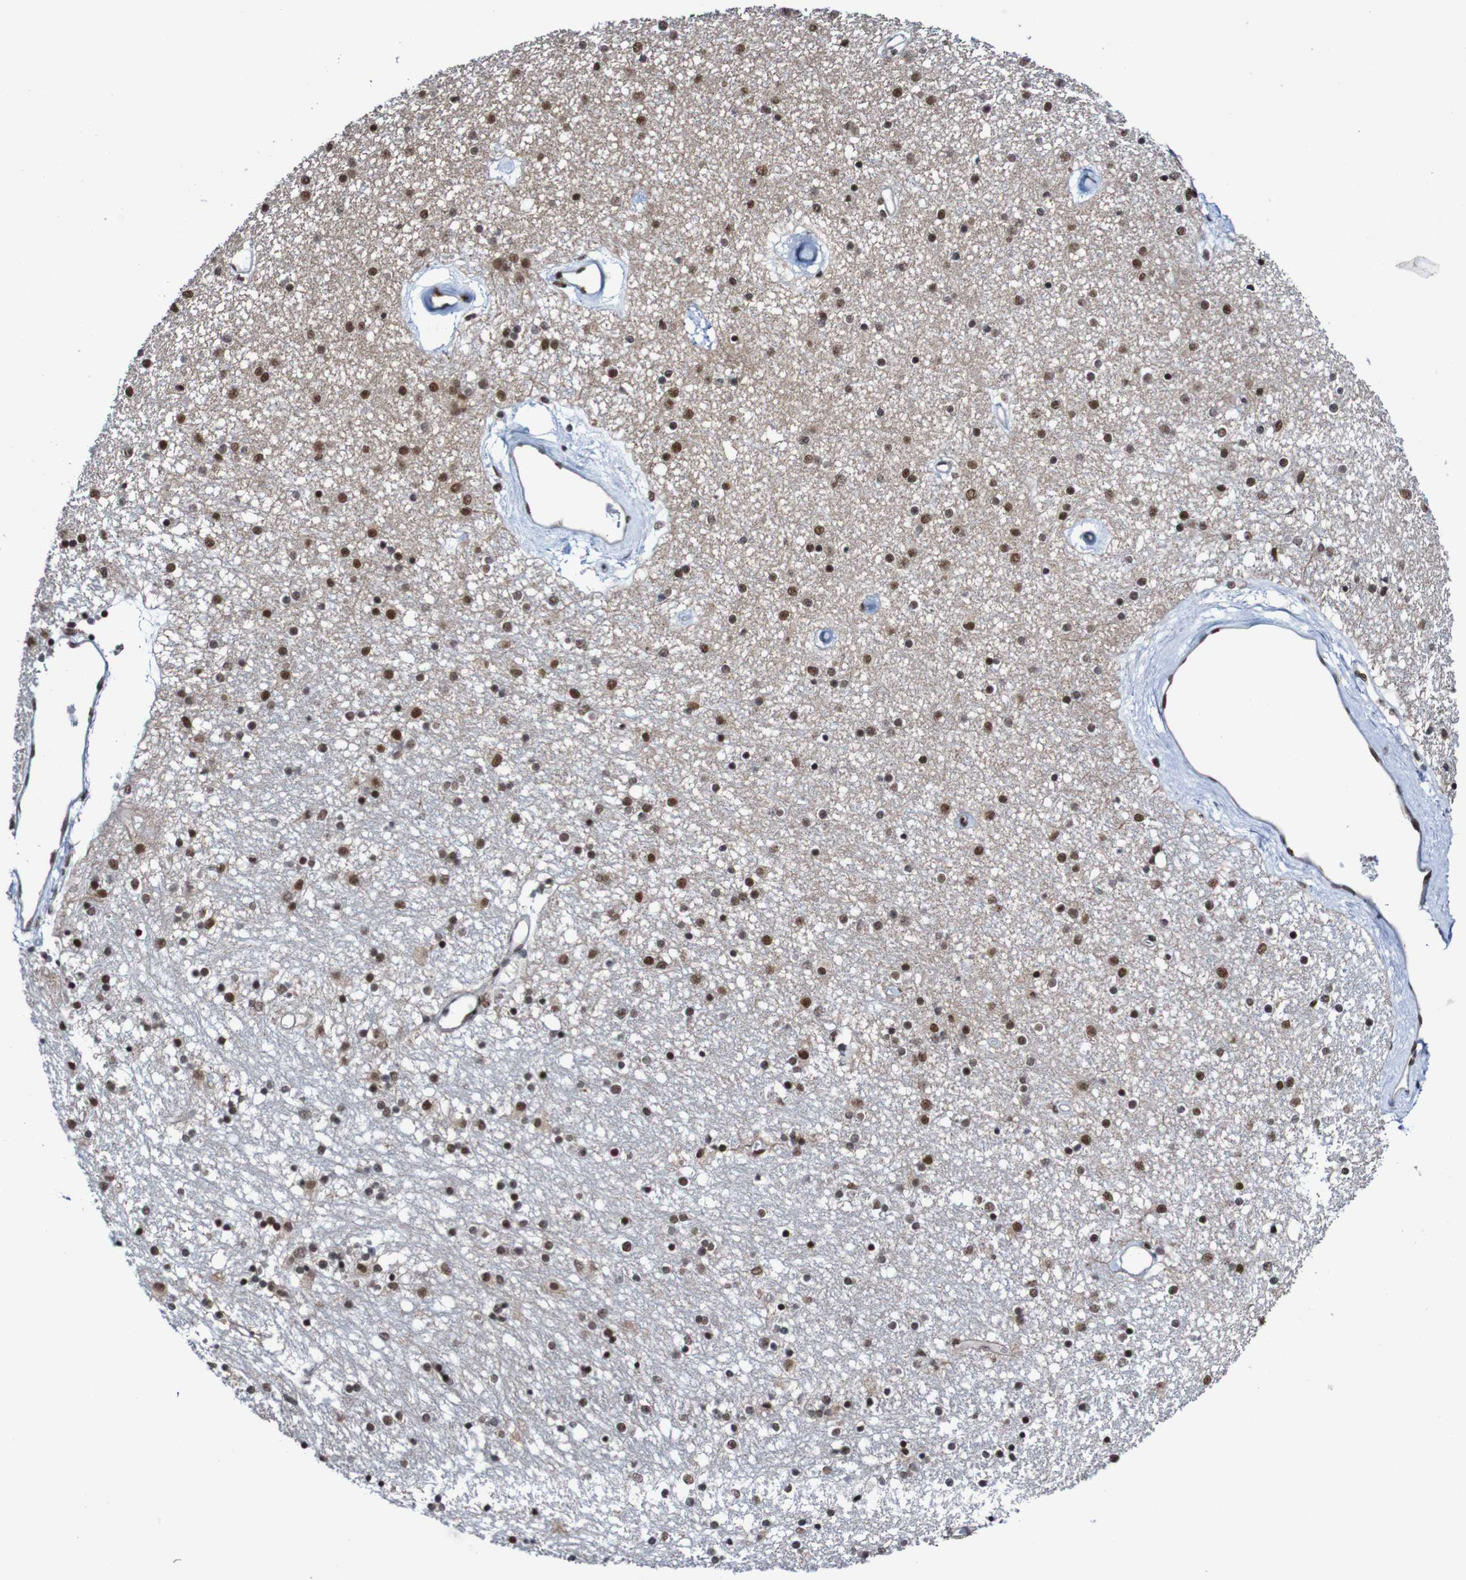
{"staining": {"intensity": "moderate", "quantity": ">75%", "location": "nuclear"}, "tissue": "caudate", "cell_type": "Glial cells", "image_type": "normal", "snomed": [{"axis": "morphology", "description": "Normal tissue, NOS"}, {"axis": "topography", "description": "Lateral ventricle wall"}], "caption": "Protein staining exhibits moderate nuclear staining in about >75% of glial cells in normal caudate. Using DAB (3,3'-diaminobenzidine) (brown) and hematoxylin (blue) stains, captured at high magnification using brightfield microscopy.", "gene": "CDC5L", "patient": {"sex": "female", "age": 54}}